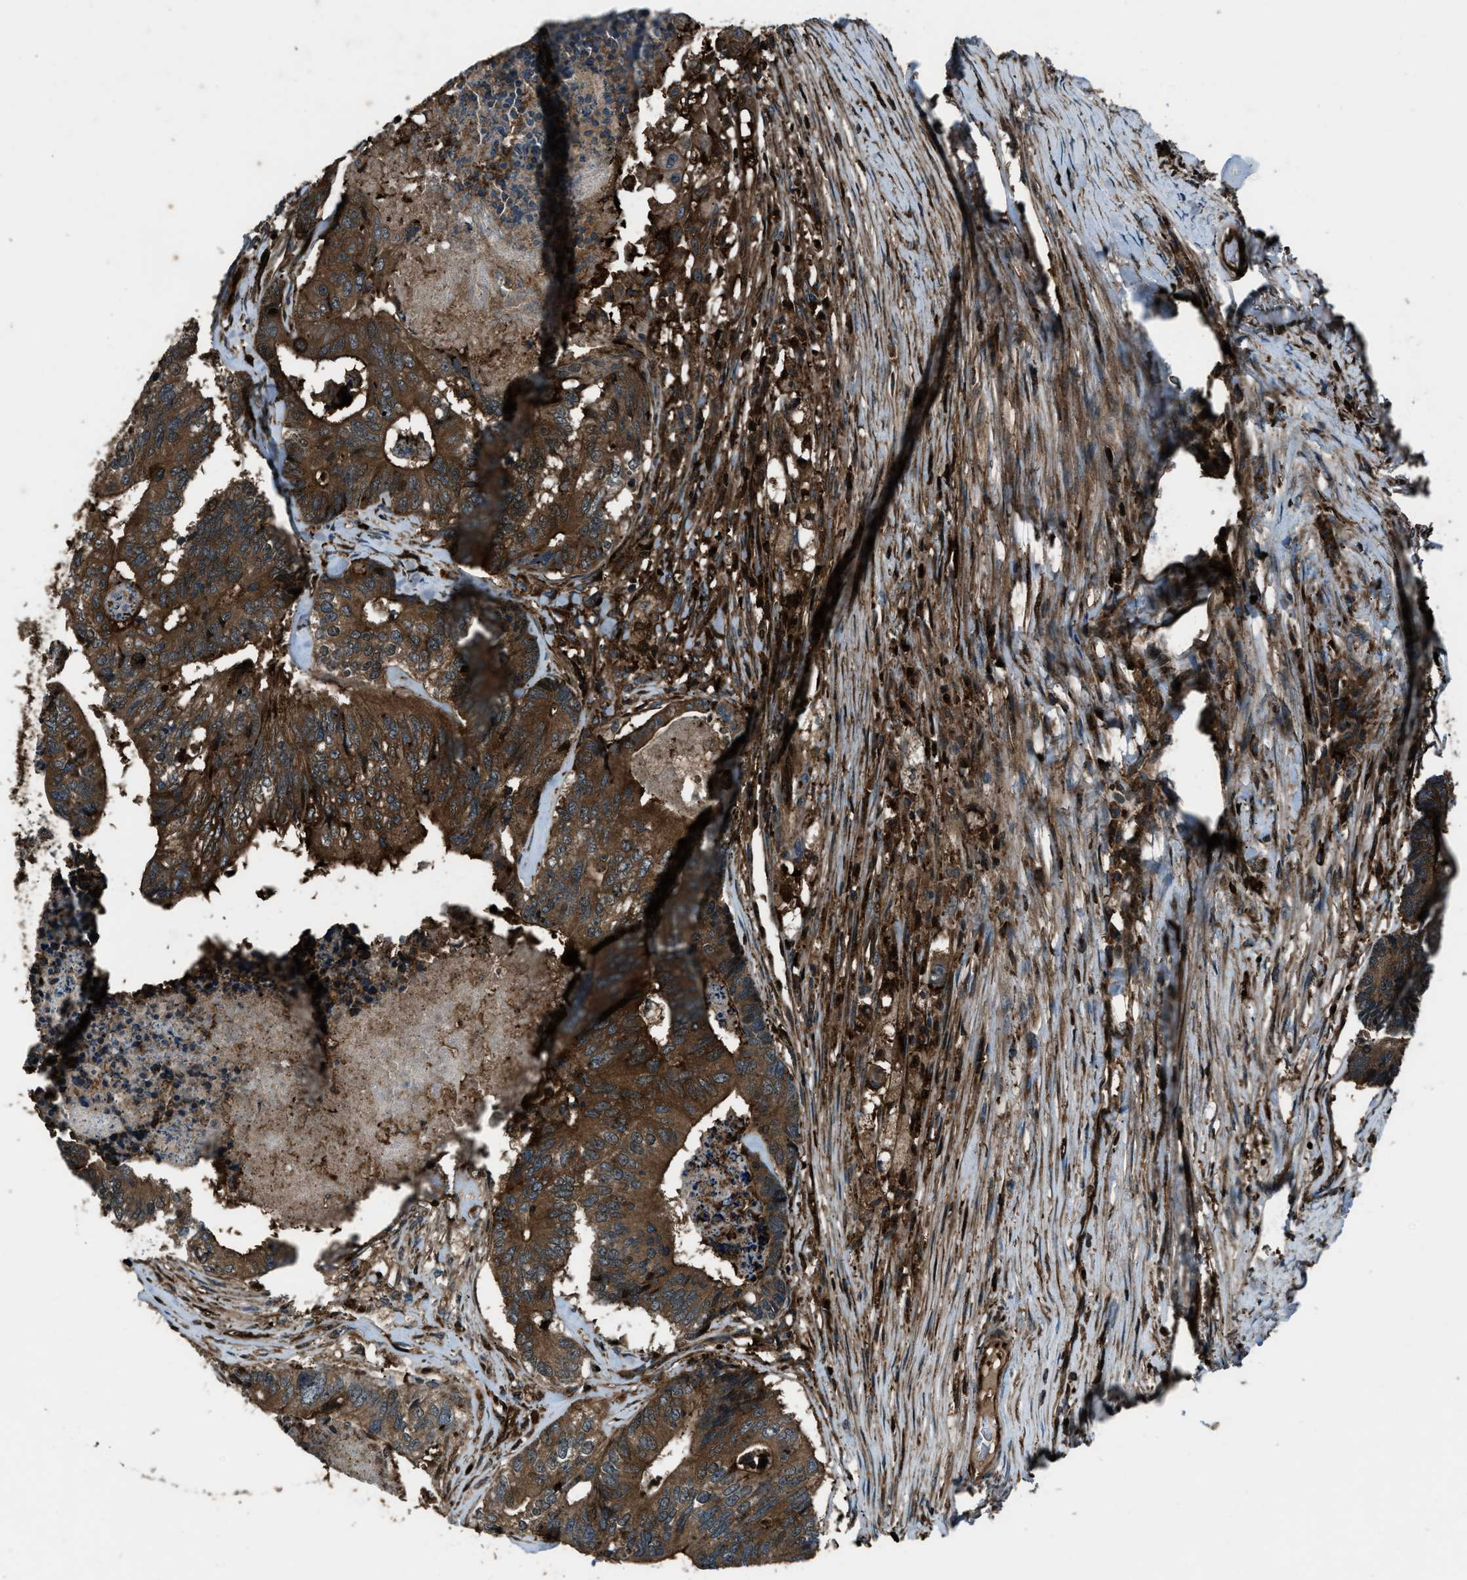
{"staining": {"intensity": "strong", "quantity": ">75%", "location": "cytoplasmic/membranous"}, "tissue": "colorectal cancer", "cell_type": "Tumor cells", "image_type": "cancer", "snomed": [{"axis": "morphology", "description": "Adenocarcinoma, NOS"}, {"axis": "topography", "description": "Colon"}], "caption": "Strong cytoplasmic/membranous expression is present in approximately >75% of tumor cells in colorectal cancer (adenocarcinoma).", "gene": "SNX30", "patient": {"sex": "female", "age": 67}}